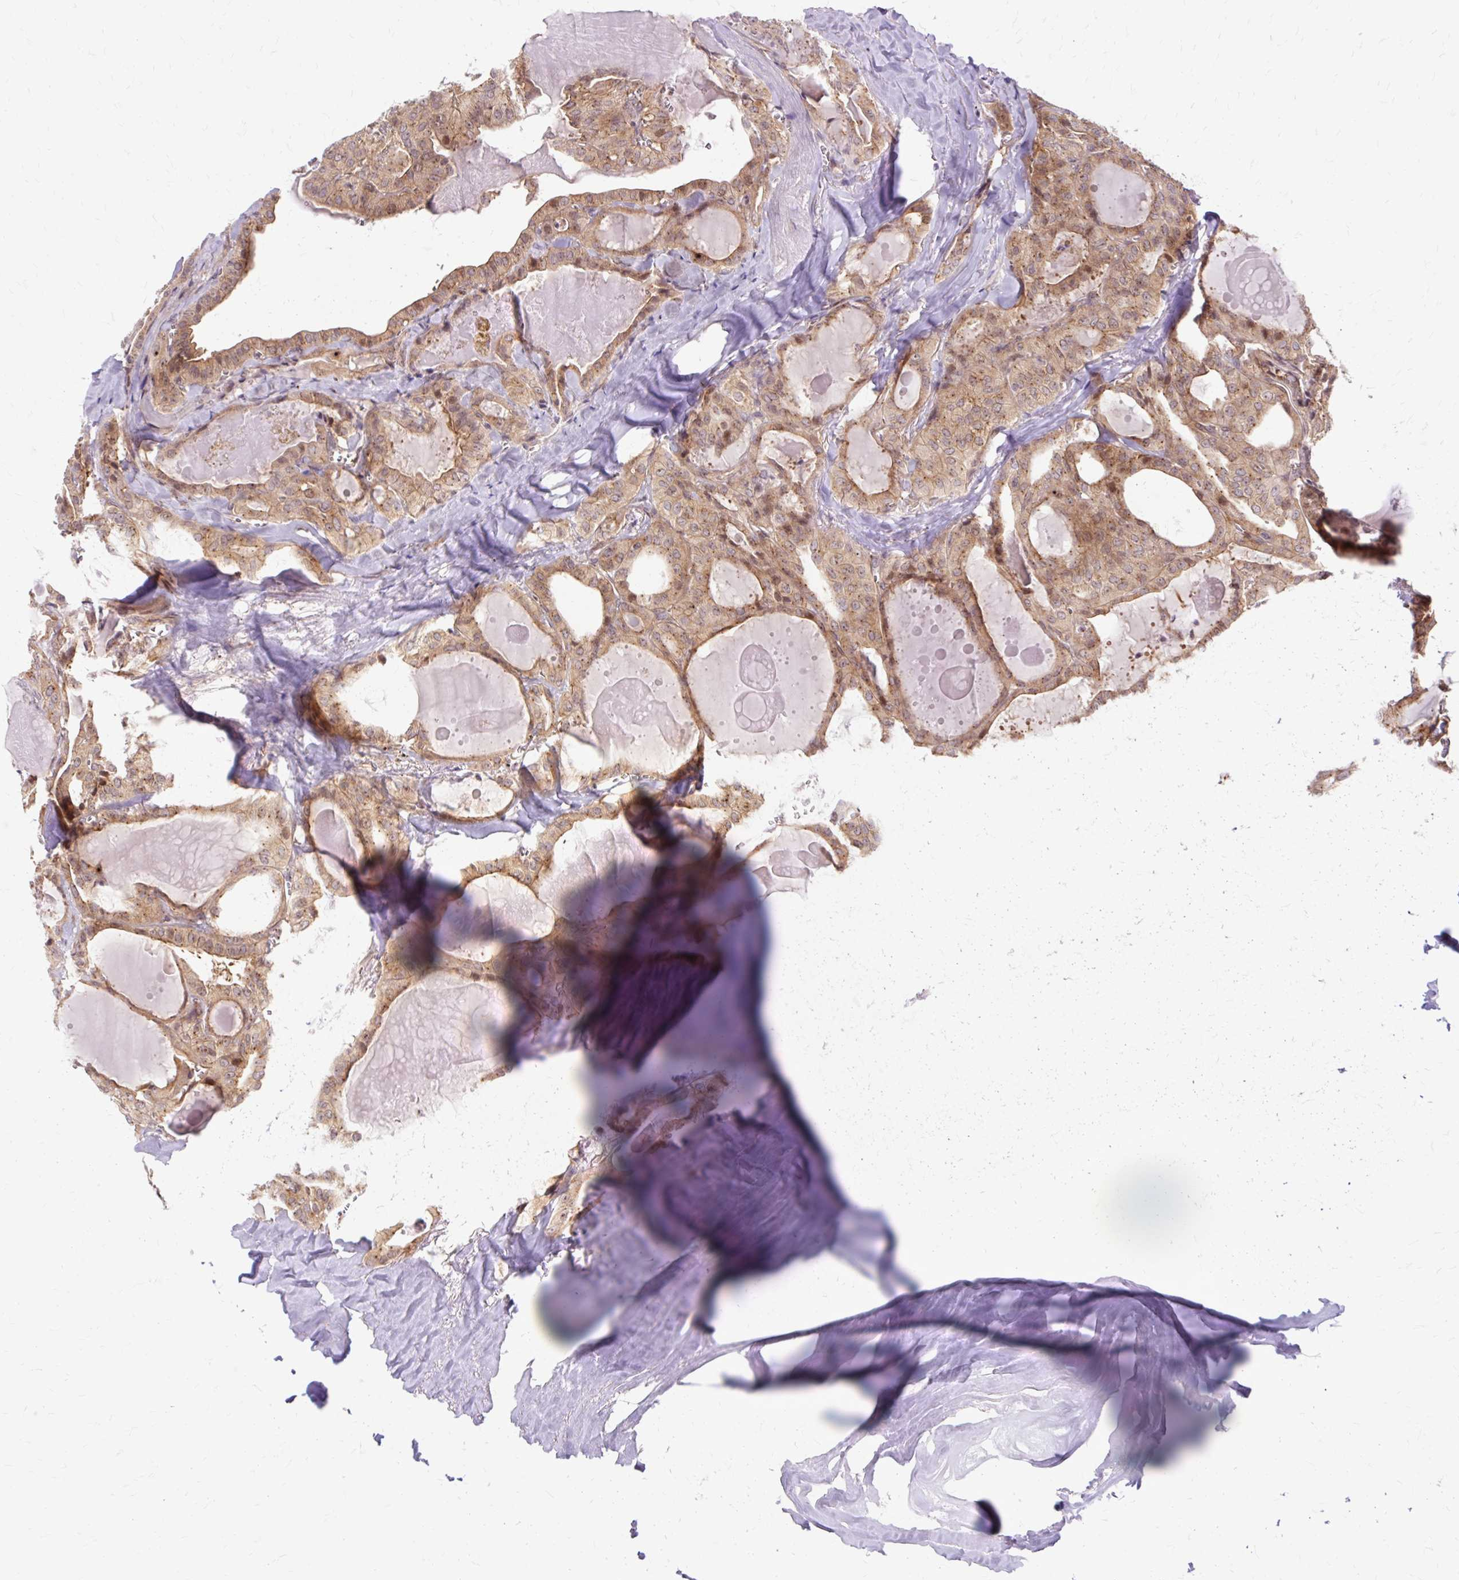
{"staining": {"intensity": "moderate", "quantity": ">75%", "location": "cytoplasmic/membranous"}, "tissue": "thyroid cancer", "cell_type": "Tumor cells", "image_type": "cancer", "snomed": [{"axis": "morphology", "description": "Papillary adenocarcinoma, NOS"}, {"axis": "topography", "description": "Thyroid gland"}], "caption": "Tumor cells show medium levels of moderate cytoplasmic/membranous staining in approximately >75% of cells in human thyroid cancer.", "gene": "MZT2B", "patient": {"sex": "male", "age": 52}}